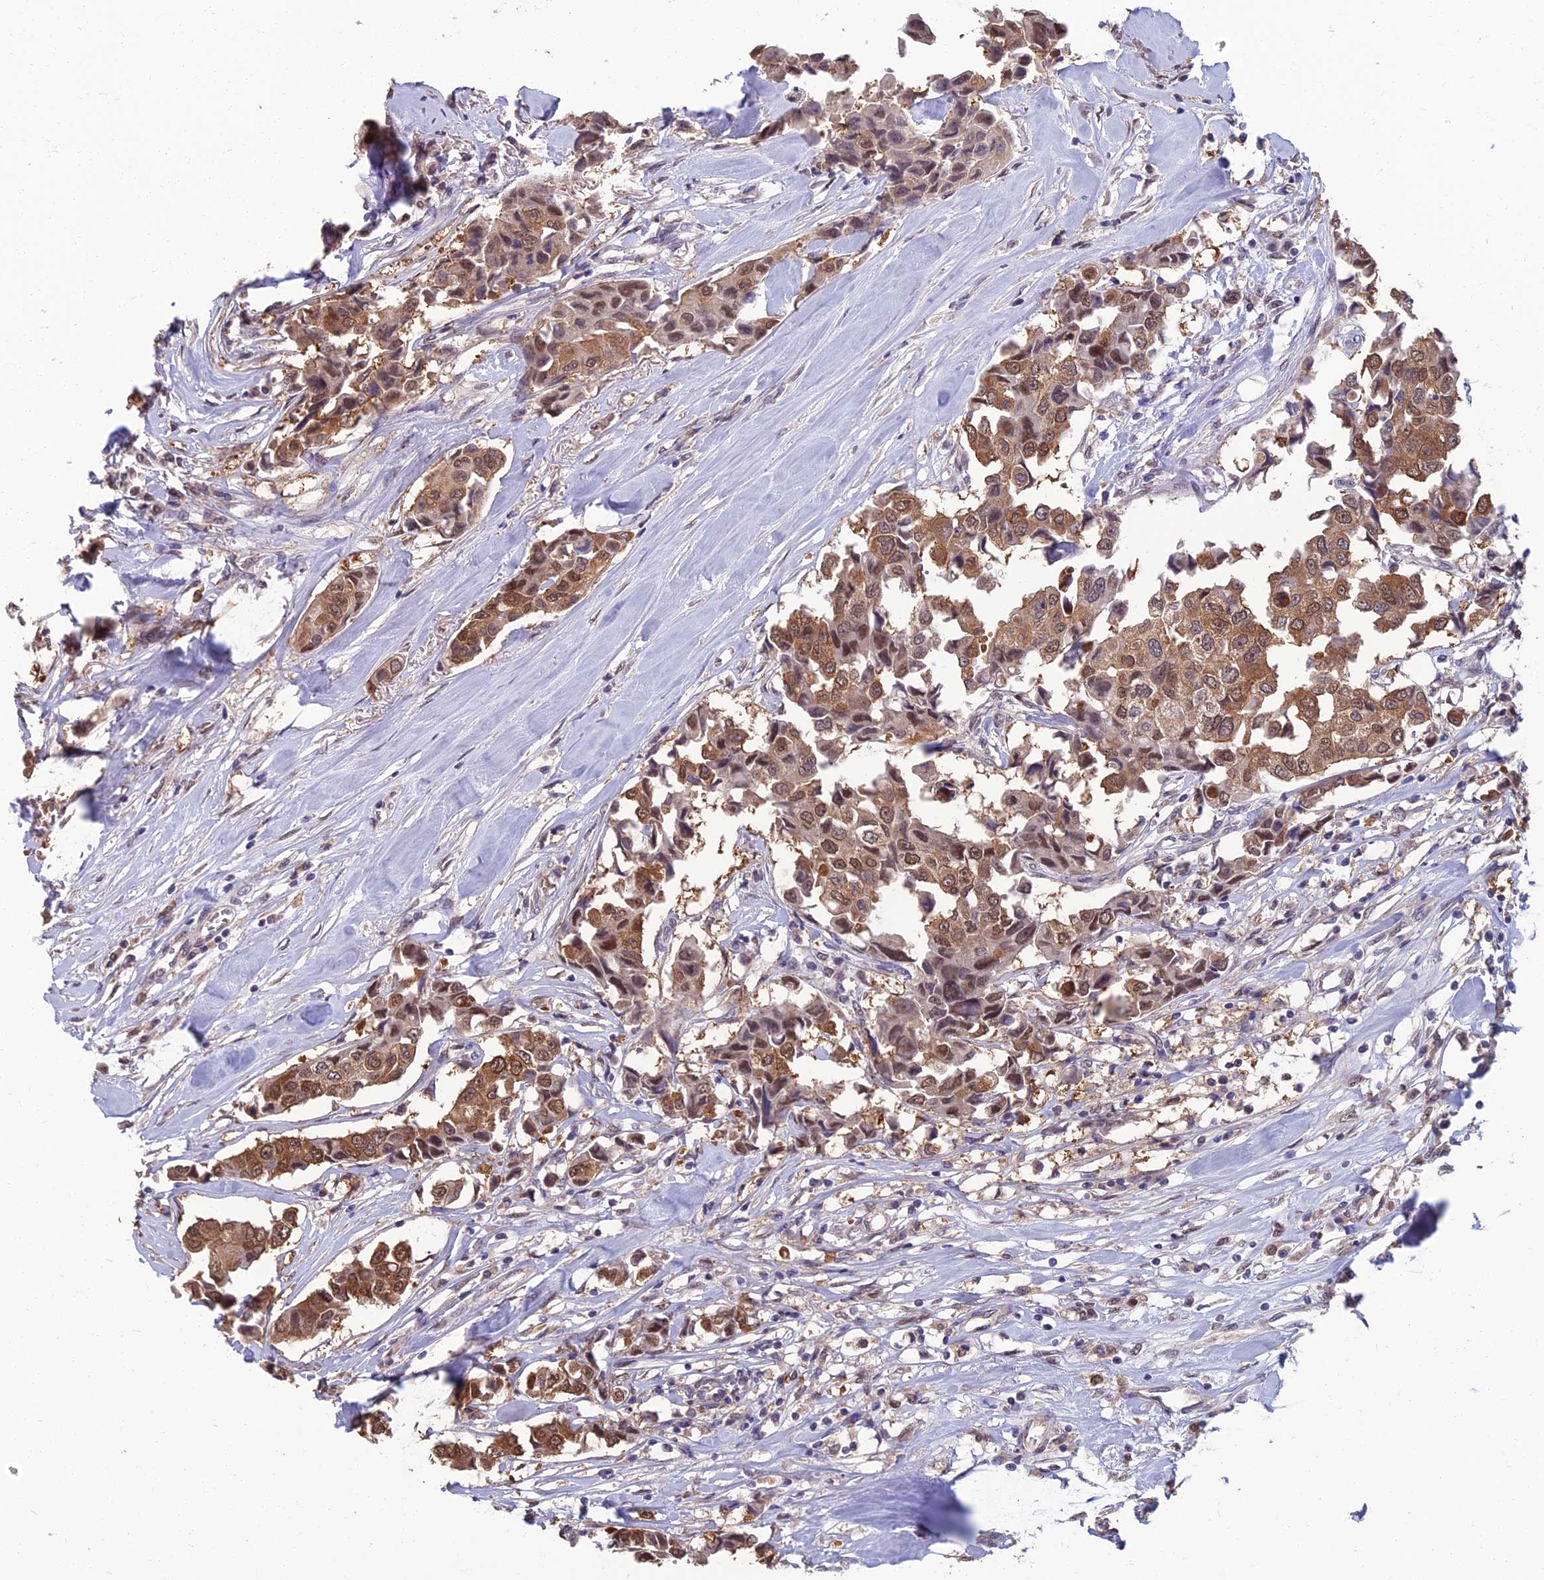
{"staining": {"intensity": "moderate", "quantity": ">75%", "location": "cytoplasmic/membranous,nuclear"}, "tissue": "breast cancer", "cell_type": "Tumor cells", "image_type": "cancer", "snomed": [{"axis": "morphology", "description": "Duct carcinoma"}, {"axis": "topography", "description": "Breast"}], "caption": "Breast cancer stained for a protein reveals moderate cytoplasmic/membranous and nuclear positivity in tumor cells.", "gene": "NR4A3", "patient": {"sex": "female", "age": 80}}